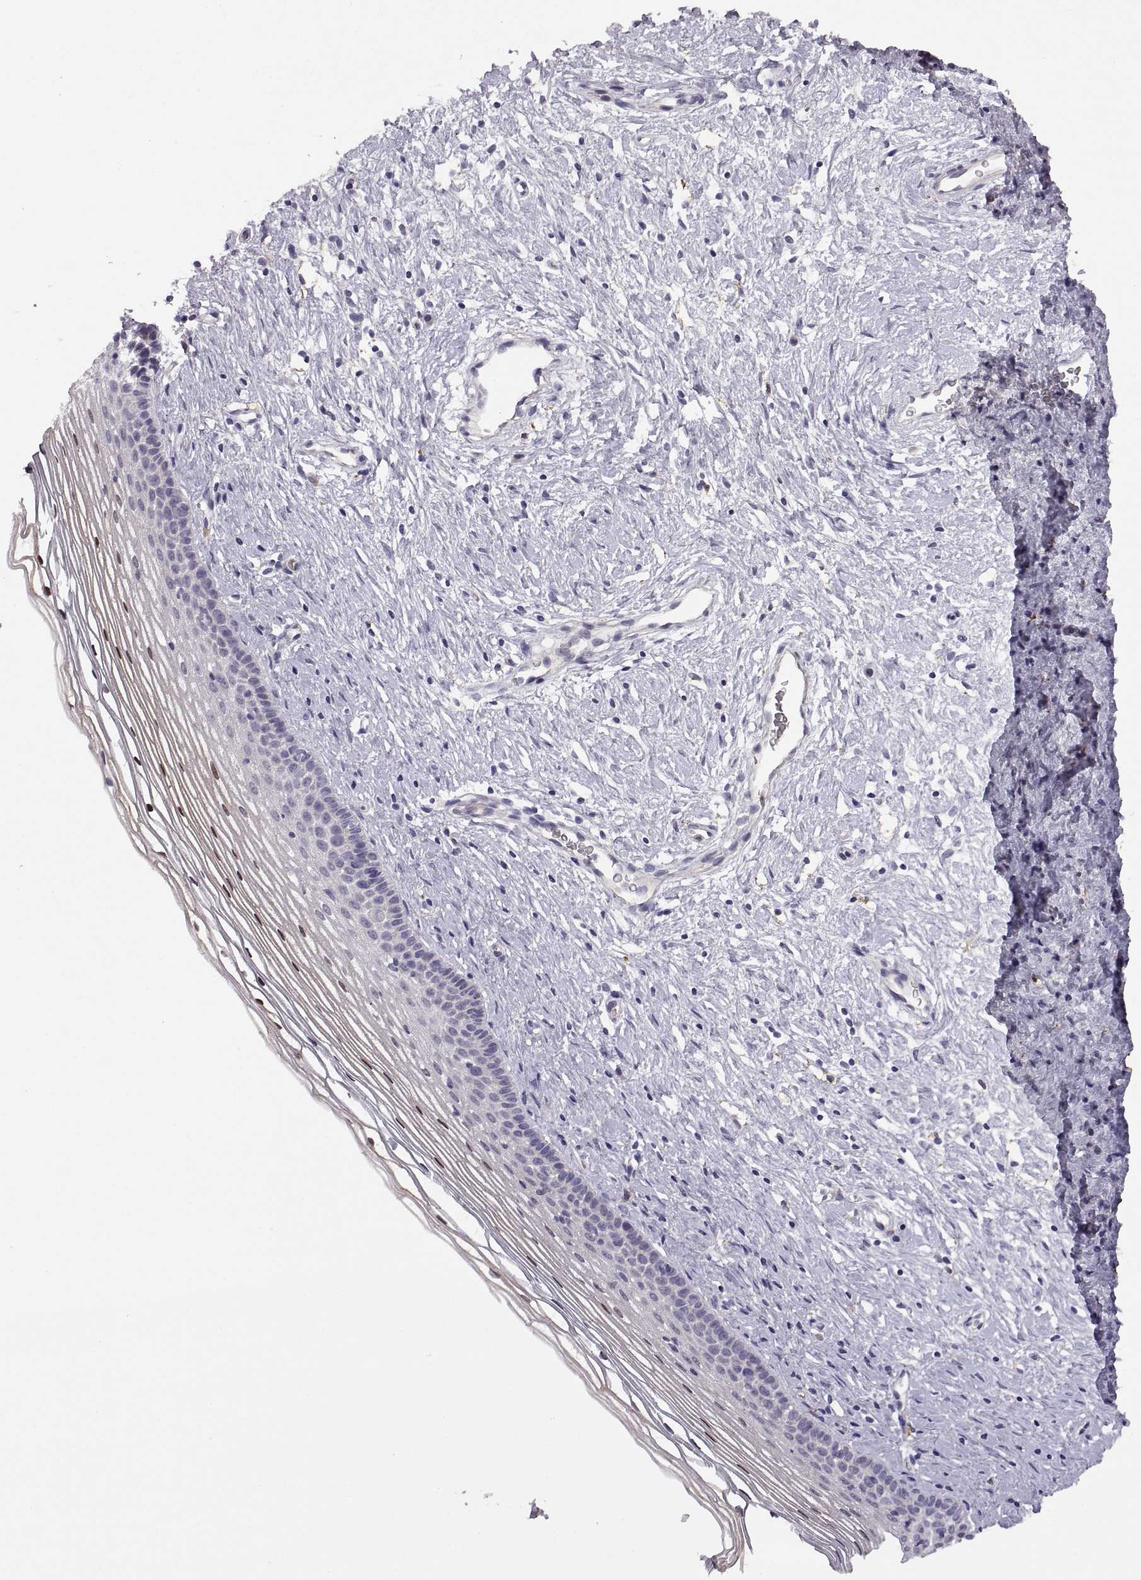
{"staining": {"intensity": "negative", "quantity": "none", "location": "none"}, "tissue": "cervix", "cell_type": "Glandular cells", "image_type": "normal", "snomed": [{"axis": "morphology", "description": "Normal tissue, NOS"}, {"axis": "topography", "description": "Cervix"}], "caption": "This is an IHC histopathology image of normal cervix. There is no positivity in glandular cells.", "gene": "MEIOC", "patient": {"sex": "female", "age": 39}}